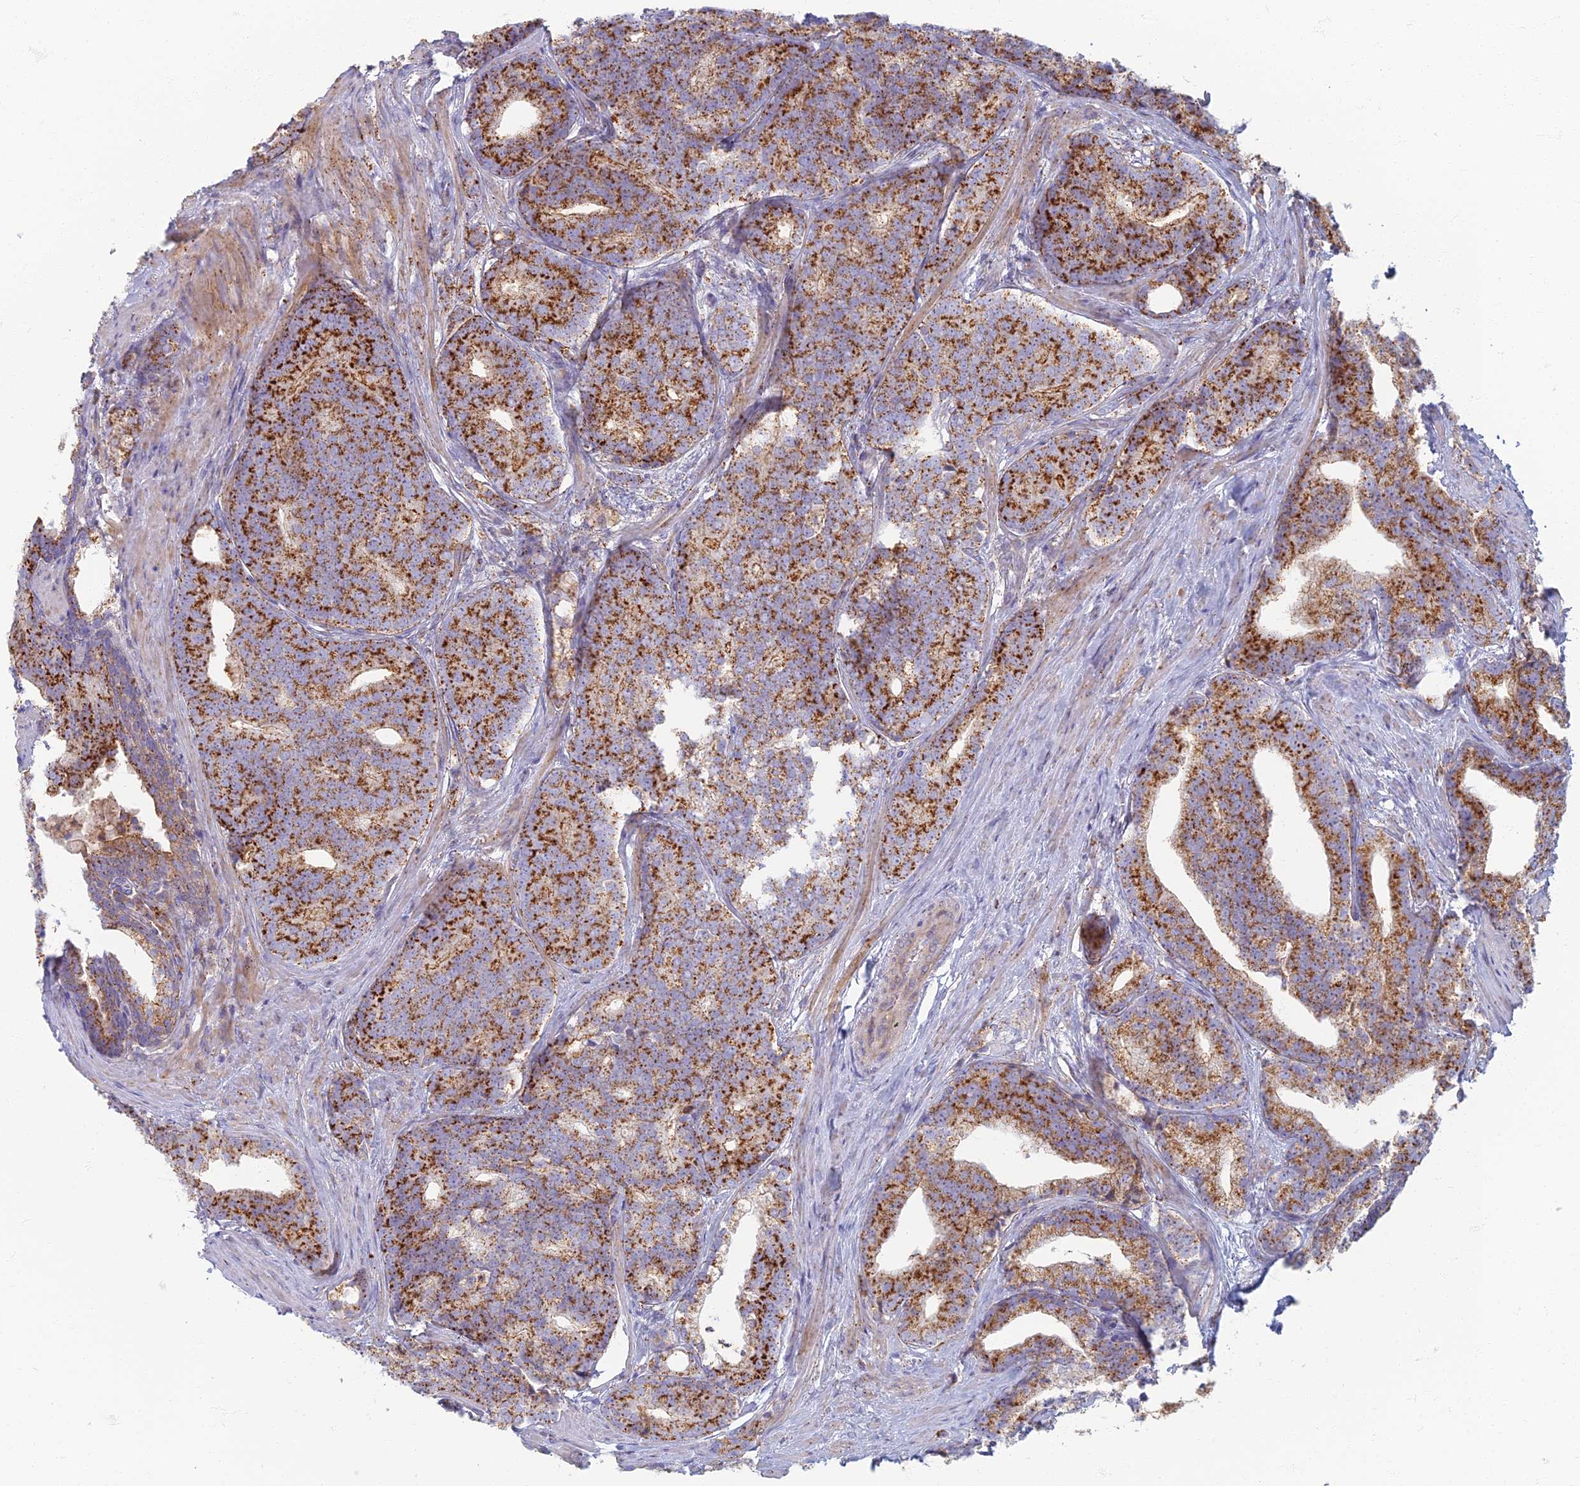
{"staining": {"intensity": "strong", "quantity": ">75%", "location": "cytoplasmic/membranous"}, "tissue": "prostate cancer", "cell_type": "Tumor cells", "image_type": "cancer", "snomed": [{"axis": "morphology", "description": "Adenocarcinoma, Low grade"}, {"axis": "topography", "description": "Prostate"}], "caption": "A brown stain shows strong cytoplasmic/membranous staining of a protein in human adenocarcinoma (low-grade) (prostate) tumor cells.", "gene": "CHMP4B", "patient": {"sex": "male", "age": 71}}